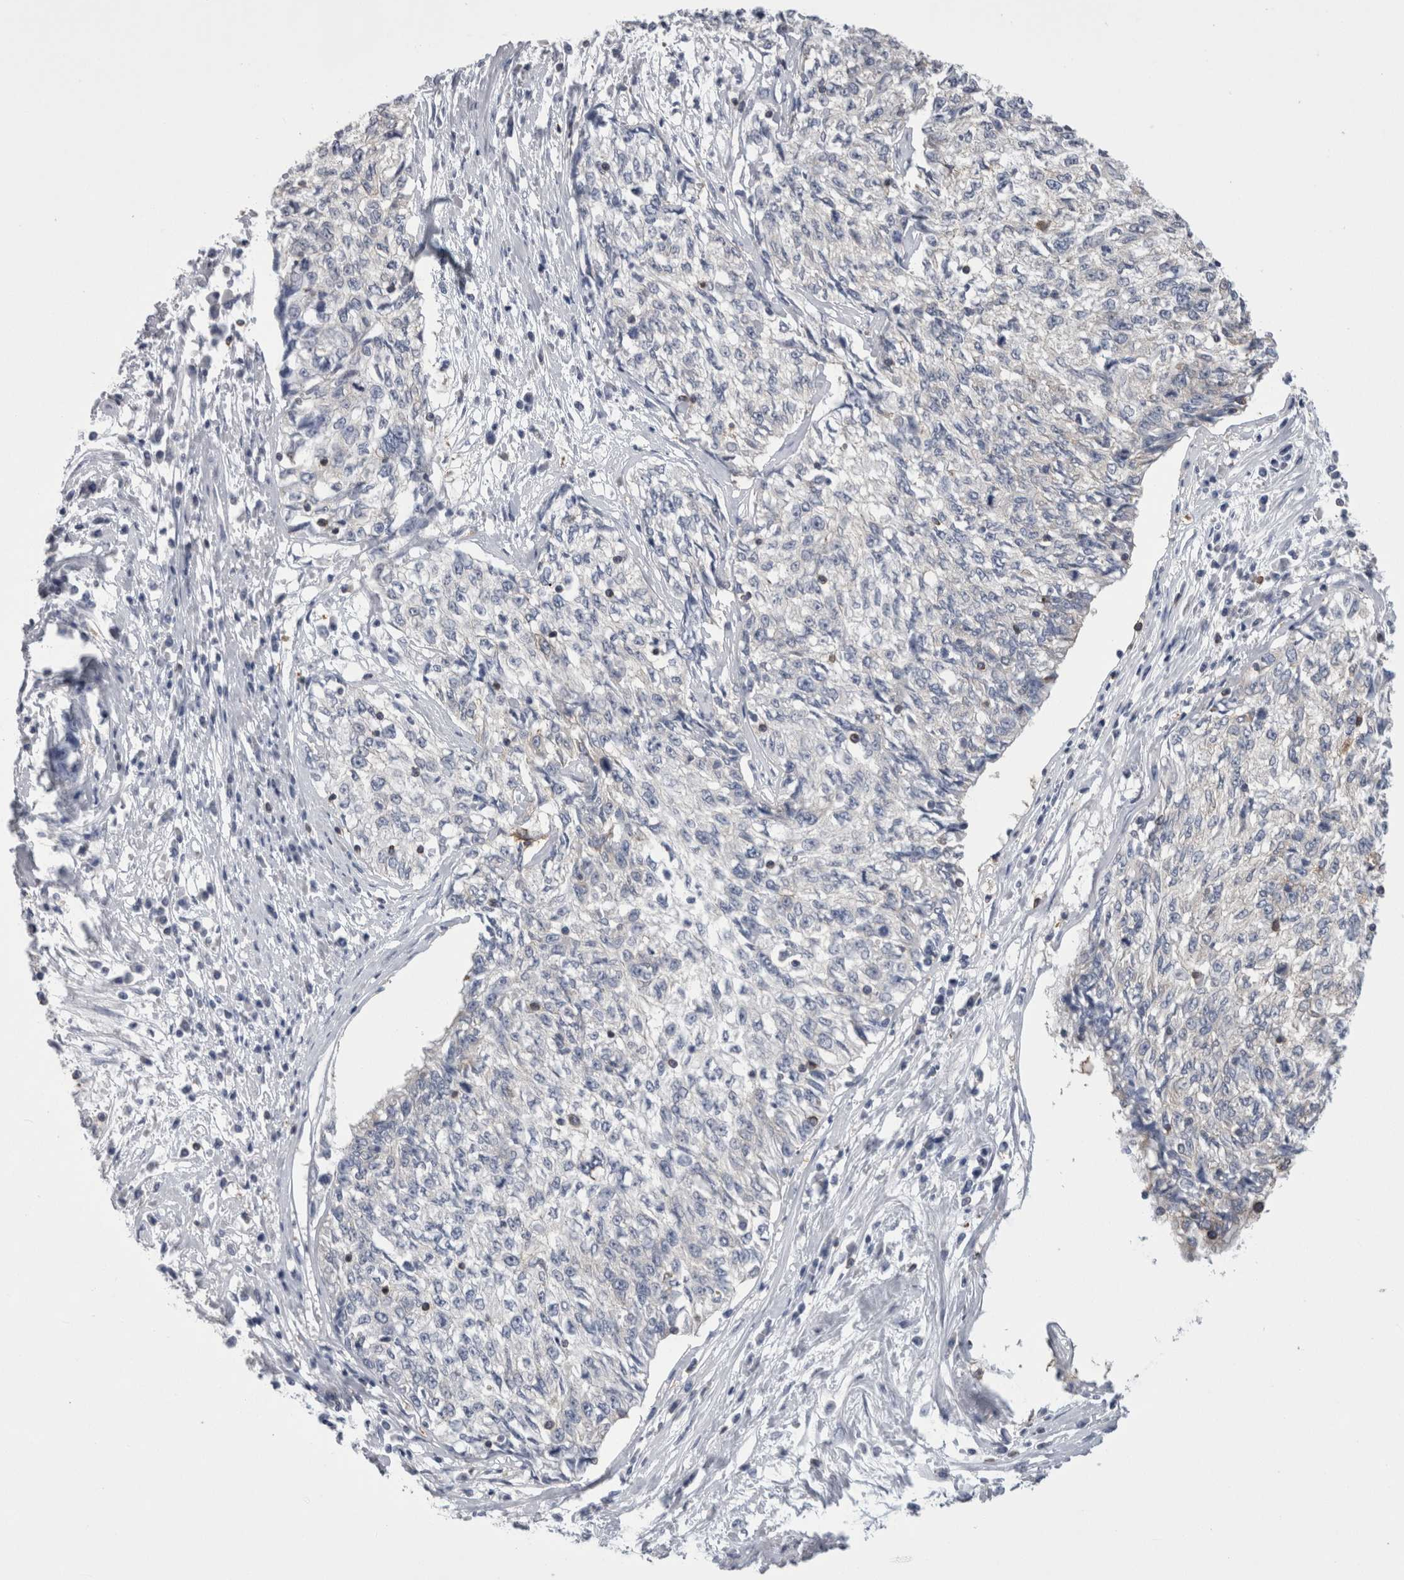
{"staining": {"intensity": "negative", "quantity": "none", "location": "none"}, "tissue": "cervical cancer", "cell_type": "Tumor cells", "image_type": "cancer", "snomed": [{"axis": "morphology", "description": "Squamous cell carcinoma, NOS"}, {"axis": "topography", "description": "Cervix"}], "caption": "DAB immunohistochemical staining of human cervical cancer shows no significant expression in tumor cells.", "gene": "DCTN6", "patient": {"sex": "female", "age": 57}}